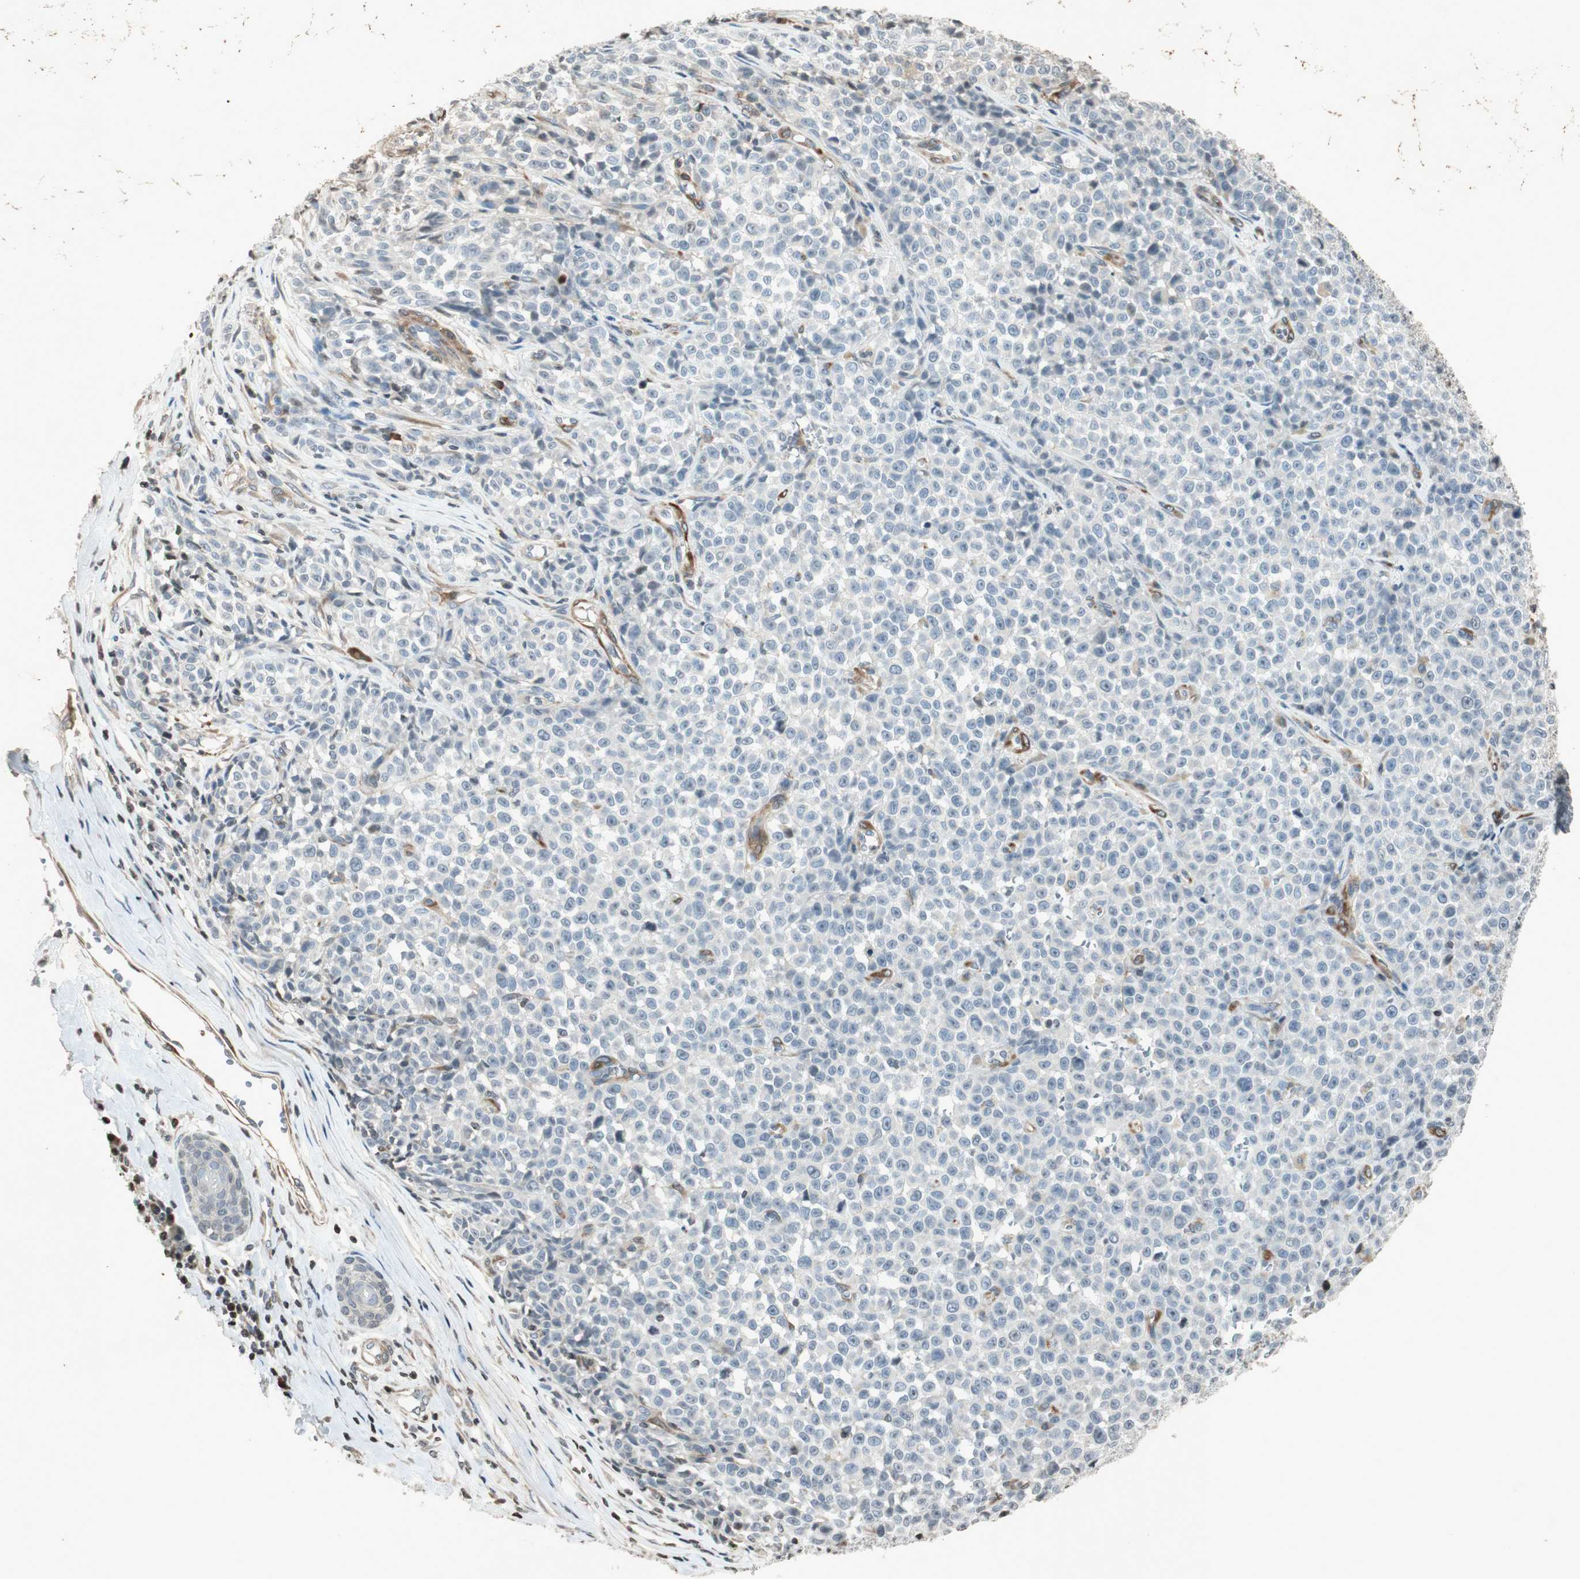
{"staining": {"intensity": "negative", "quantity": "none", "location": "none"}, "tissue": "melanoma", "cell_type": "Tumor cells", "image_type": "cancer", "snomed": [{"axis": "morphology", "description": "Malignant melanoma, NOS"}, {"axis": "topography", "description": "Skin"}], "caption": "Tumor cells show no significant positivity in melanoma.", "gene": "PRKG1", "patient": {"sex": "female", "age": 82}}